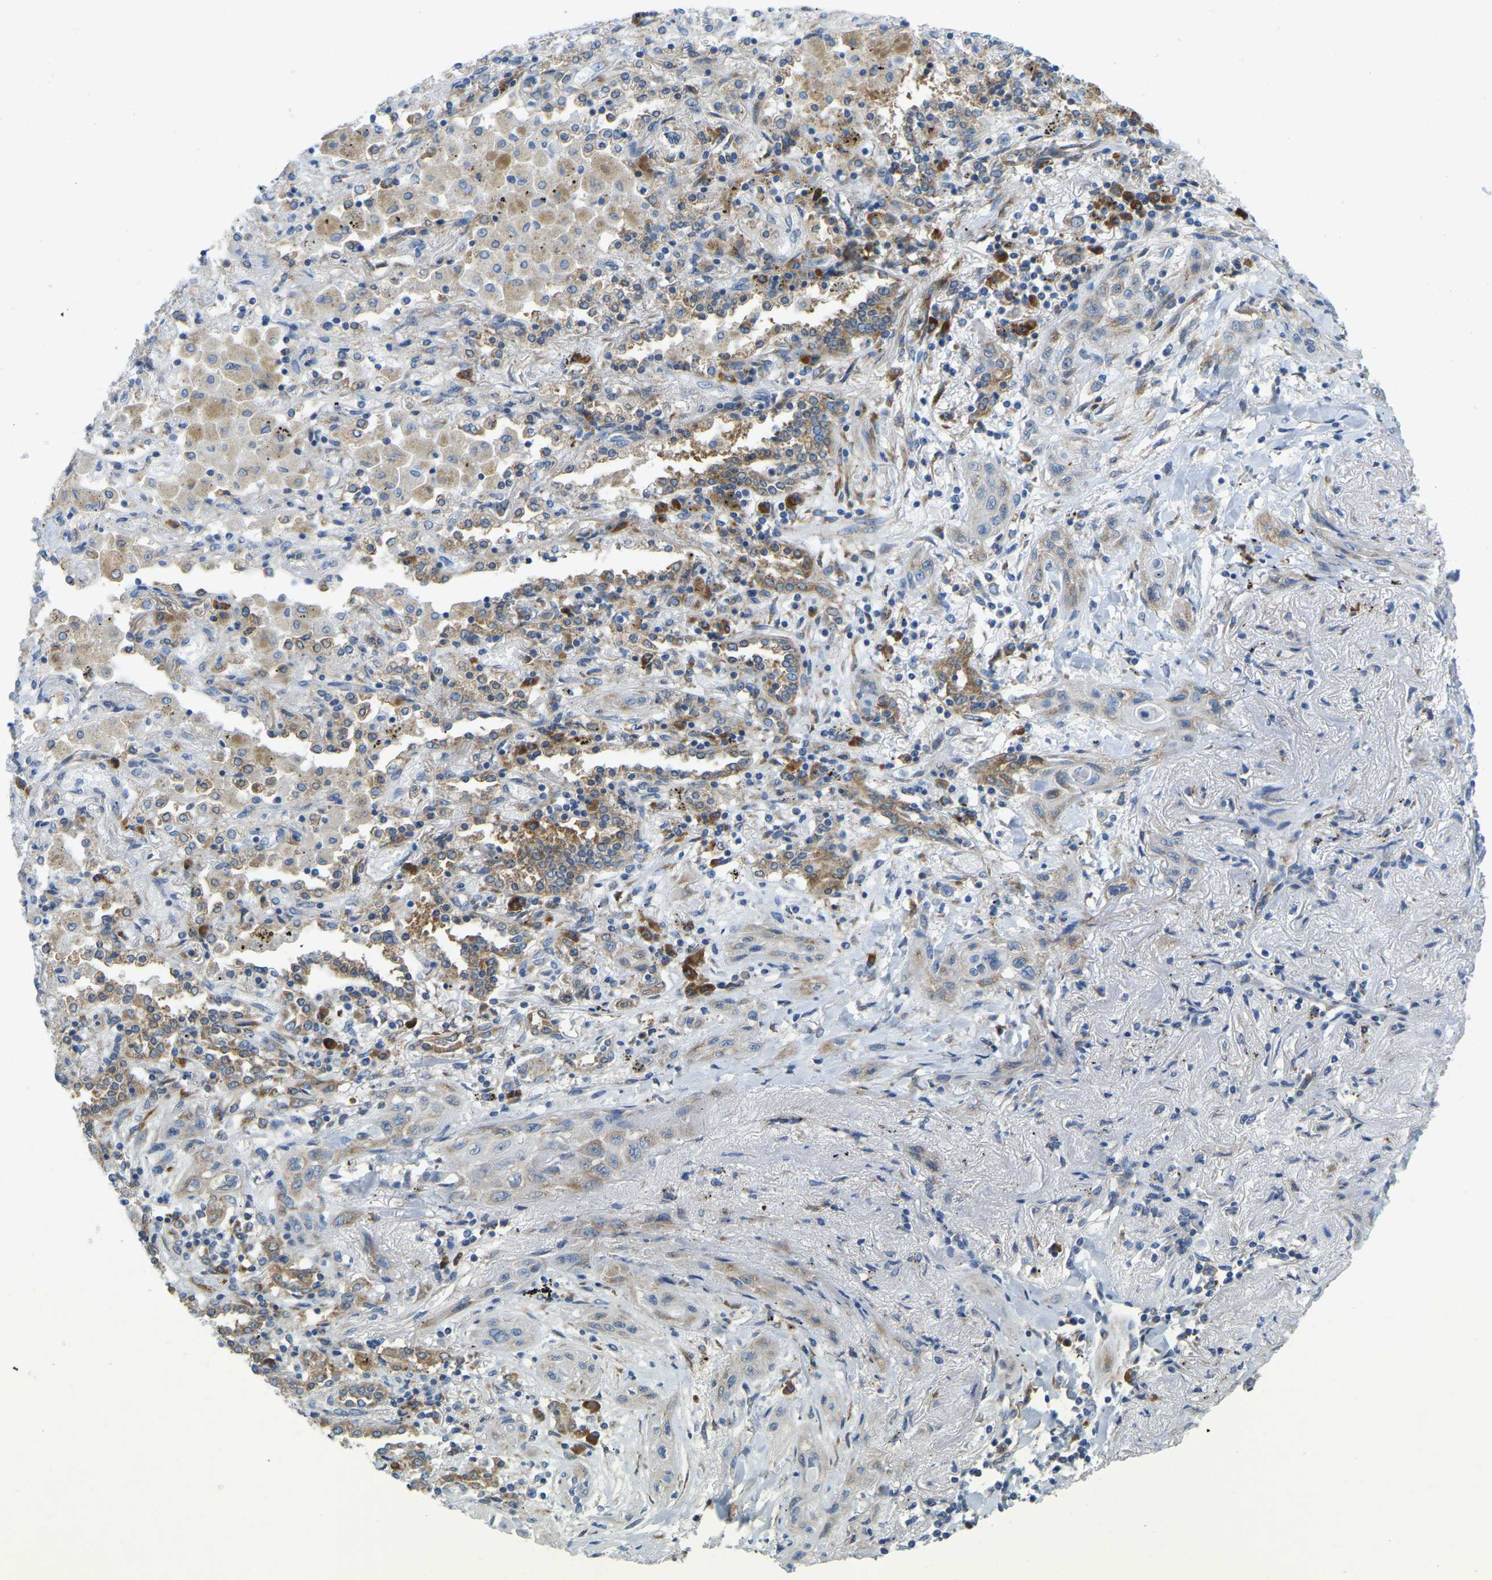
{"staining": {"intensity": "moderate", "quantity": ">75%", "location": "cytoplasmic/membranous"}, "tissue": "lung cancer", "cell_type": "Tumor cells", "image_type": "cancer", "snomed": [{"axis": "morphology", "description": "Squamous cell carcinoma, NOS"}, {"axis": "topography", "description": "Lung"}], "caption": "A brown stain labels moderate cytoplasmic/membranous positivity of a protein in human lung squamous cell carcinoma tumor cells. The staining was performed using DAB, with brown indicating positive protein expression. Nuclei are stained blue with hematoxylin.", "gene": "SND1", "patient": {"sex": "female", "age": 47}}